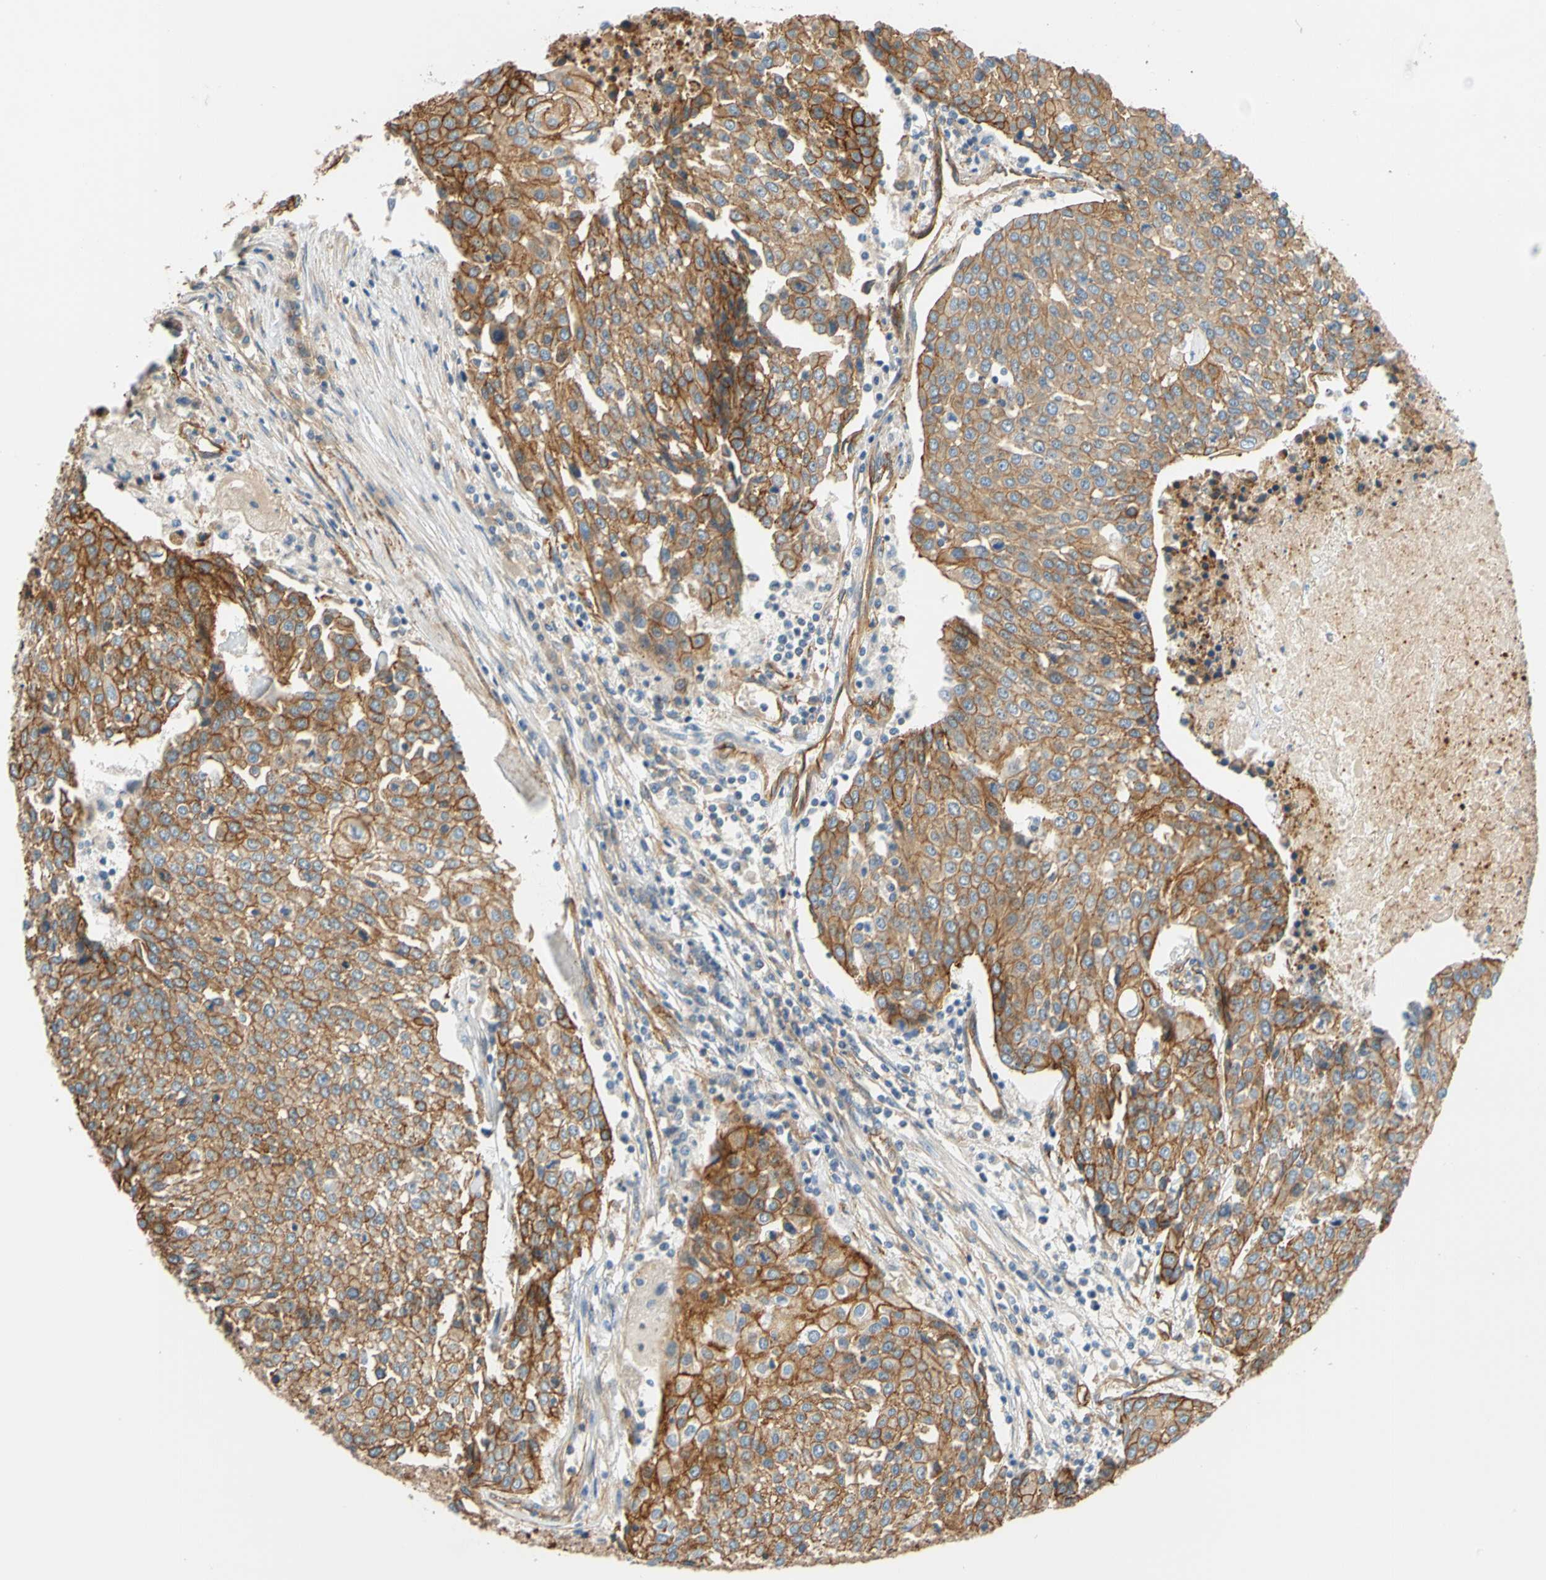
{"staining": {"intensity": "strong", "quantity": ">75%", "location": "cytoplasmic/membranous"}, "tissue": "urothelial cancer", "cell_type": "Tumor cells", "image_type": "cancer", "snomed": [{"axis": "morphology", "description": "Urothelial carcinoma, High grade"}, {"axis": "topography", "description": "Urinary bladder"}], "caption": "Approximately >75% of tumor cells in human high-grade urothelial carcinoma demonstrate strong cytoplasmic/membranous protein positivity as visualized by brown immunohistochemical staining.", "gene": "SPTAN1", "patient": {"sex": "female", "age": 85}}